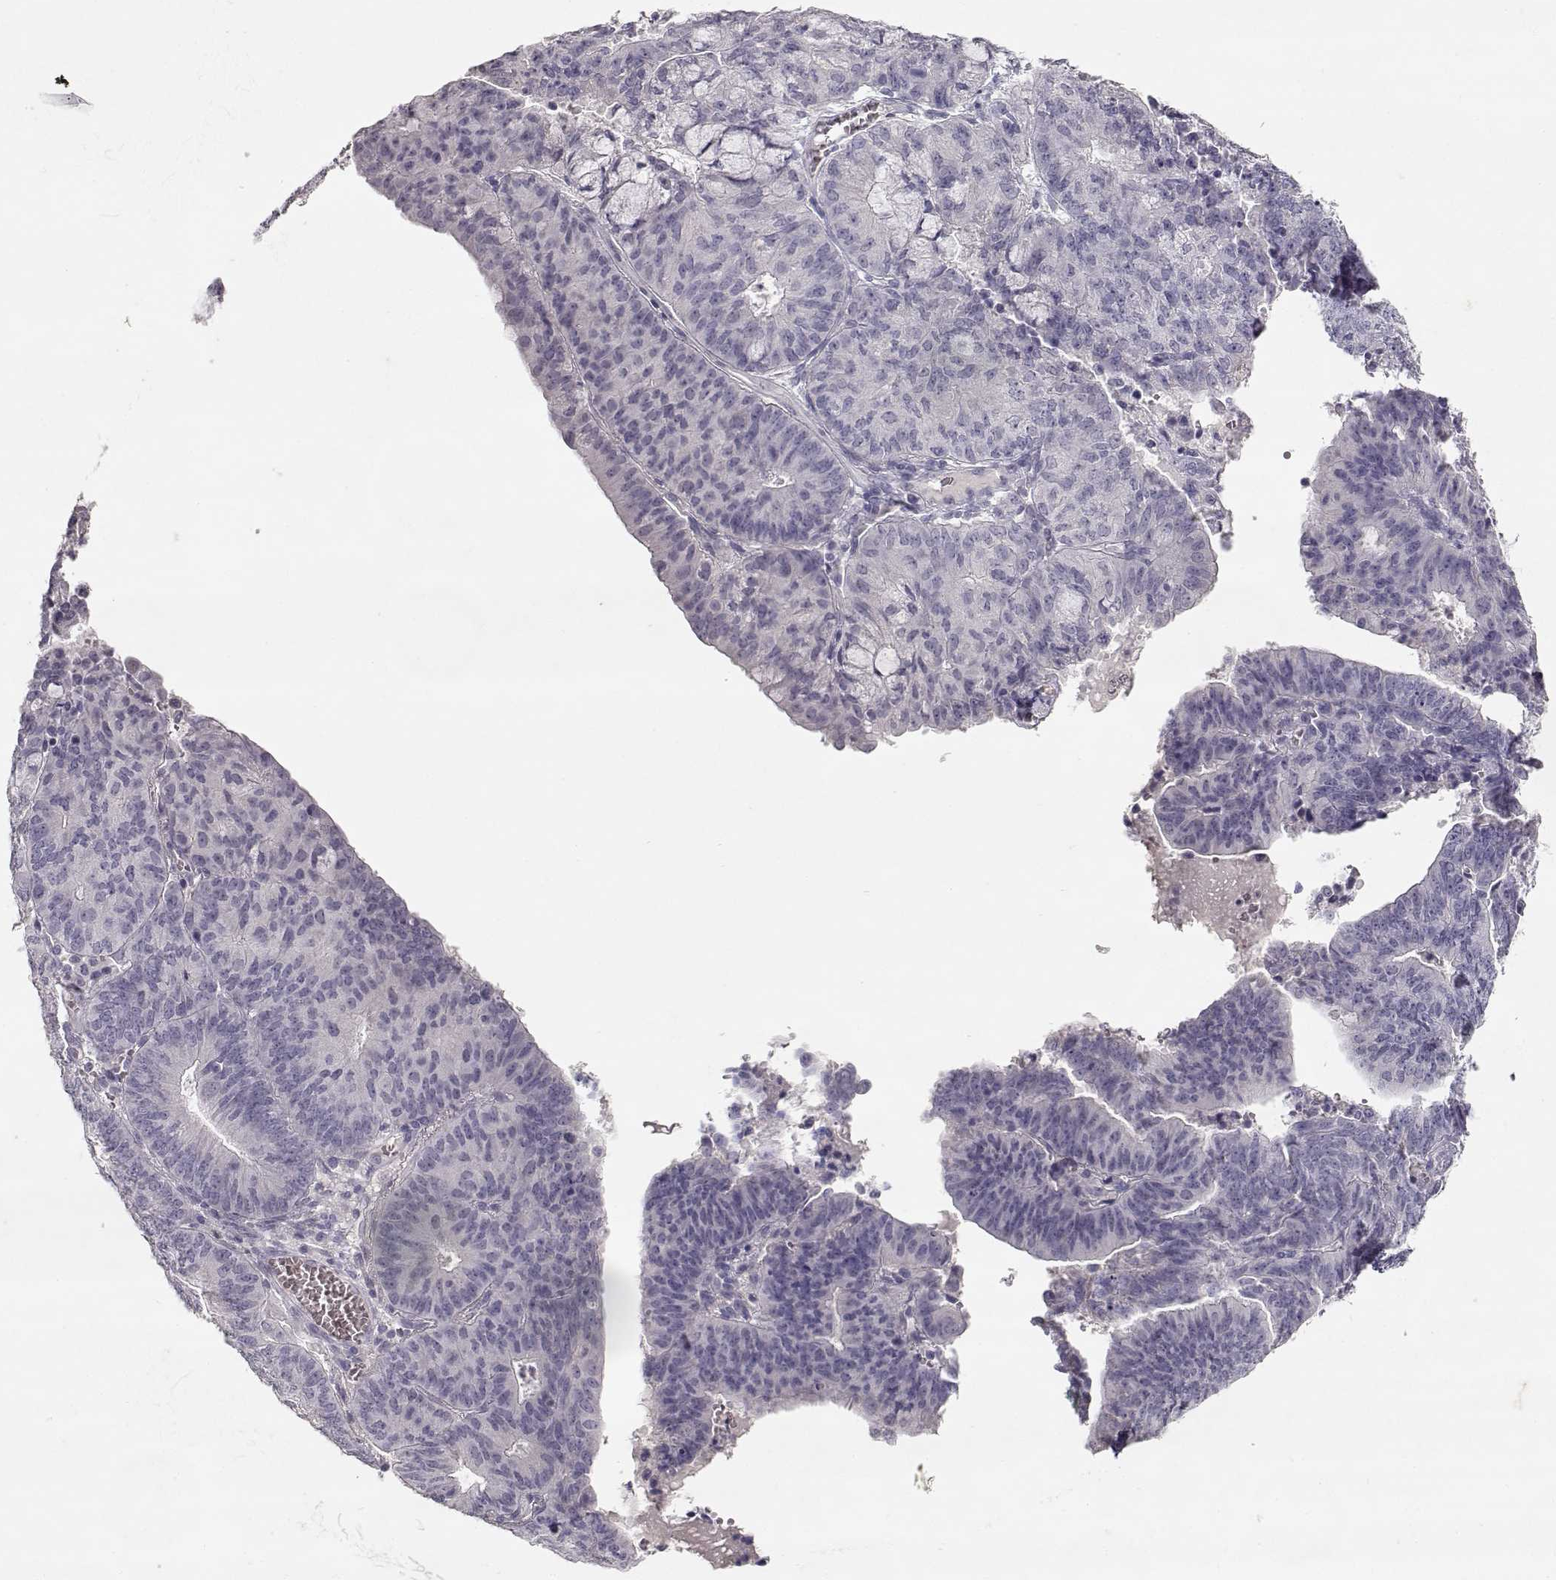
{"staining": {"intensity": "negative", "quantity": "none", "location": "none"}, "tissue": "endometrial cancer", "cell_type": "Tumor cells", "image_type": "cancer", "snomed": [{"axis": "morphology", "description": "Adenocarcinoma, NOS"}, {"axis": "topography", "description": "Endometrium"}], "caption": "Endometrial adenocarcinoma stained for a protein using immunohistochemistry demonstrates no staining tumor cells.", "gene": "TPH2", "patient": {"sex": "female", "age": 82}}